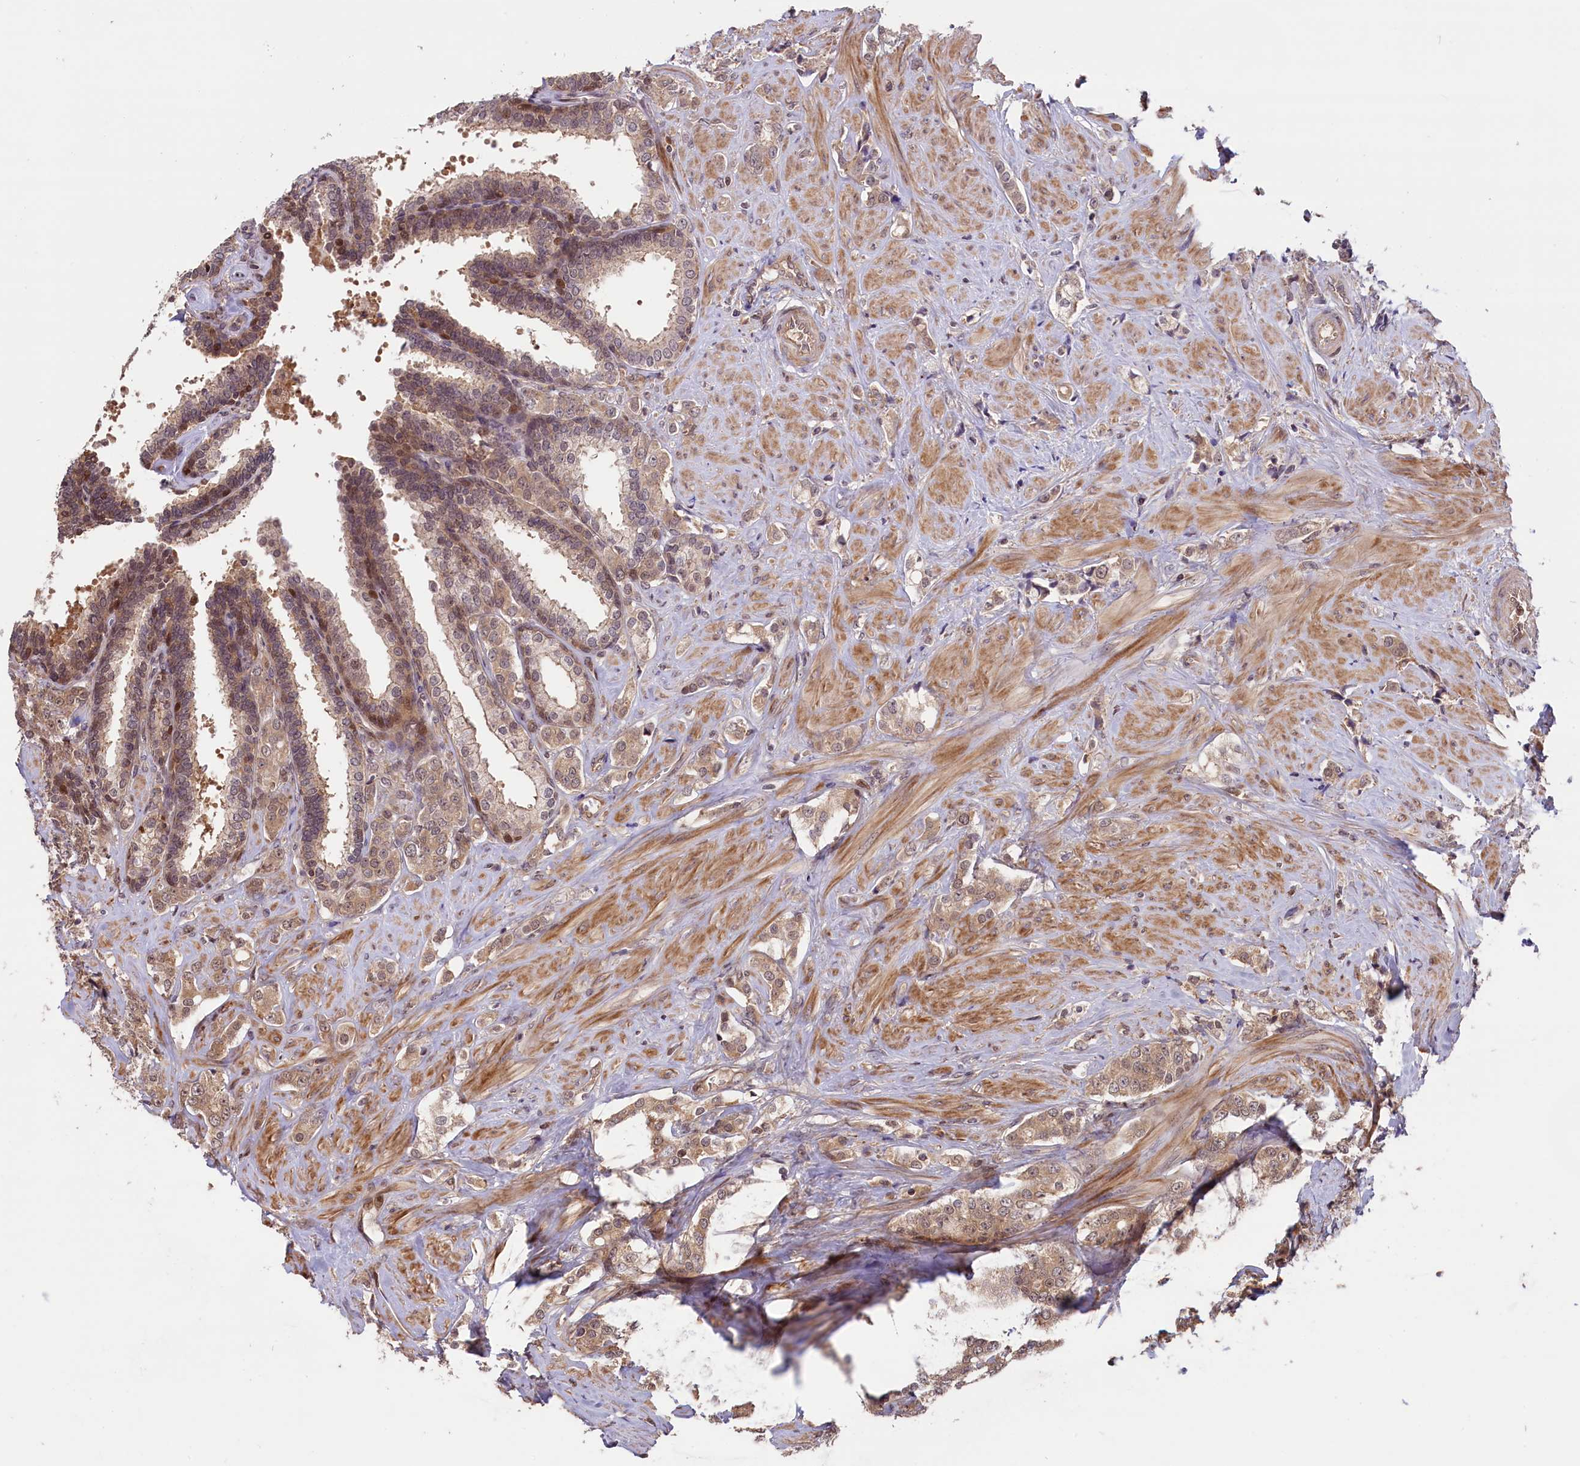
{"staining": {"intensity": "weak", "quantity": ">75%", "location": "cytoplasmic/membranous,nuclear"}, "tissue": "prostate cancer", "cell_type": "Tumor cells", "image_type": "cancer", "snomed": [{"axis": "morphology", "description": "Adenocarcinoma, High grade"}, {"axis": "topography", "description": "Prostate"}], "caption": "Brown immunohistochemical staining in adenocarcinoma (high-grade) (prostate) exhibits weak cytoplasmic/membranous and nuclear staining in approximately >75% of tumor cells.", "gene": "RIC8A", "patient": {"sex": "male", "age": 62}}